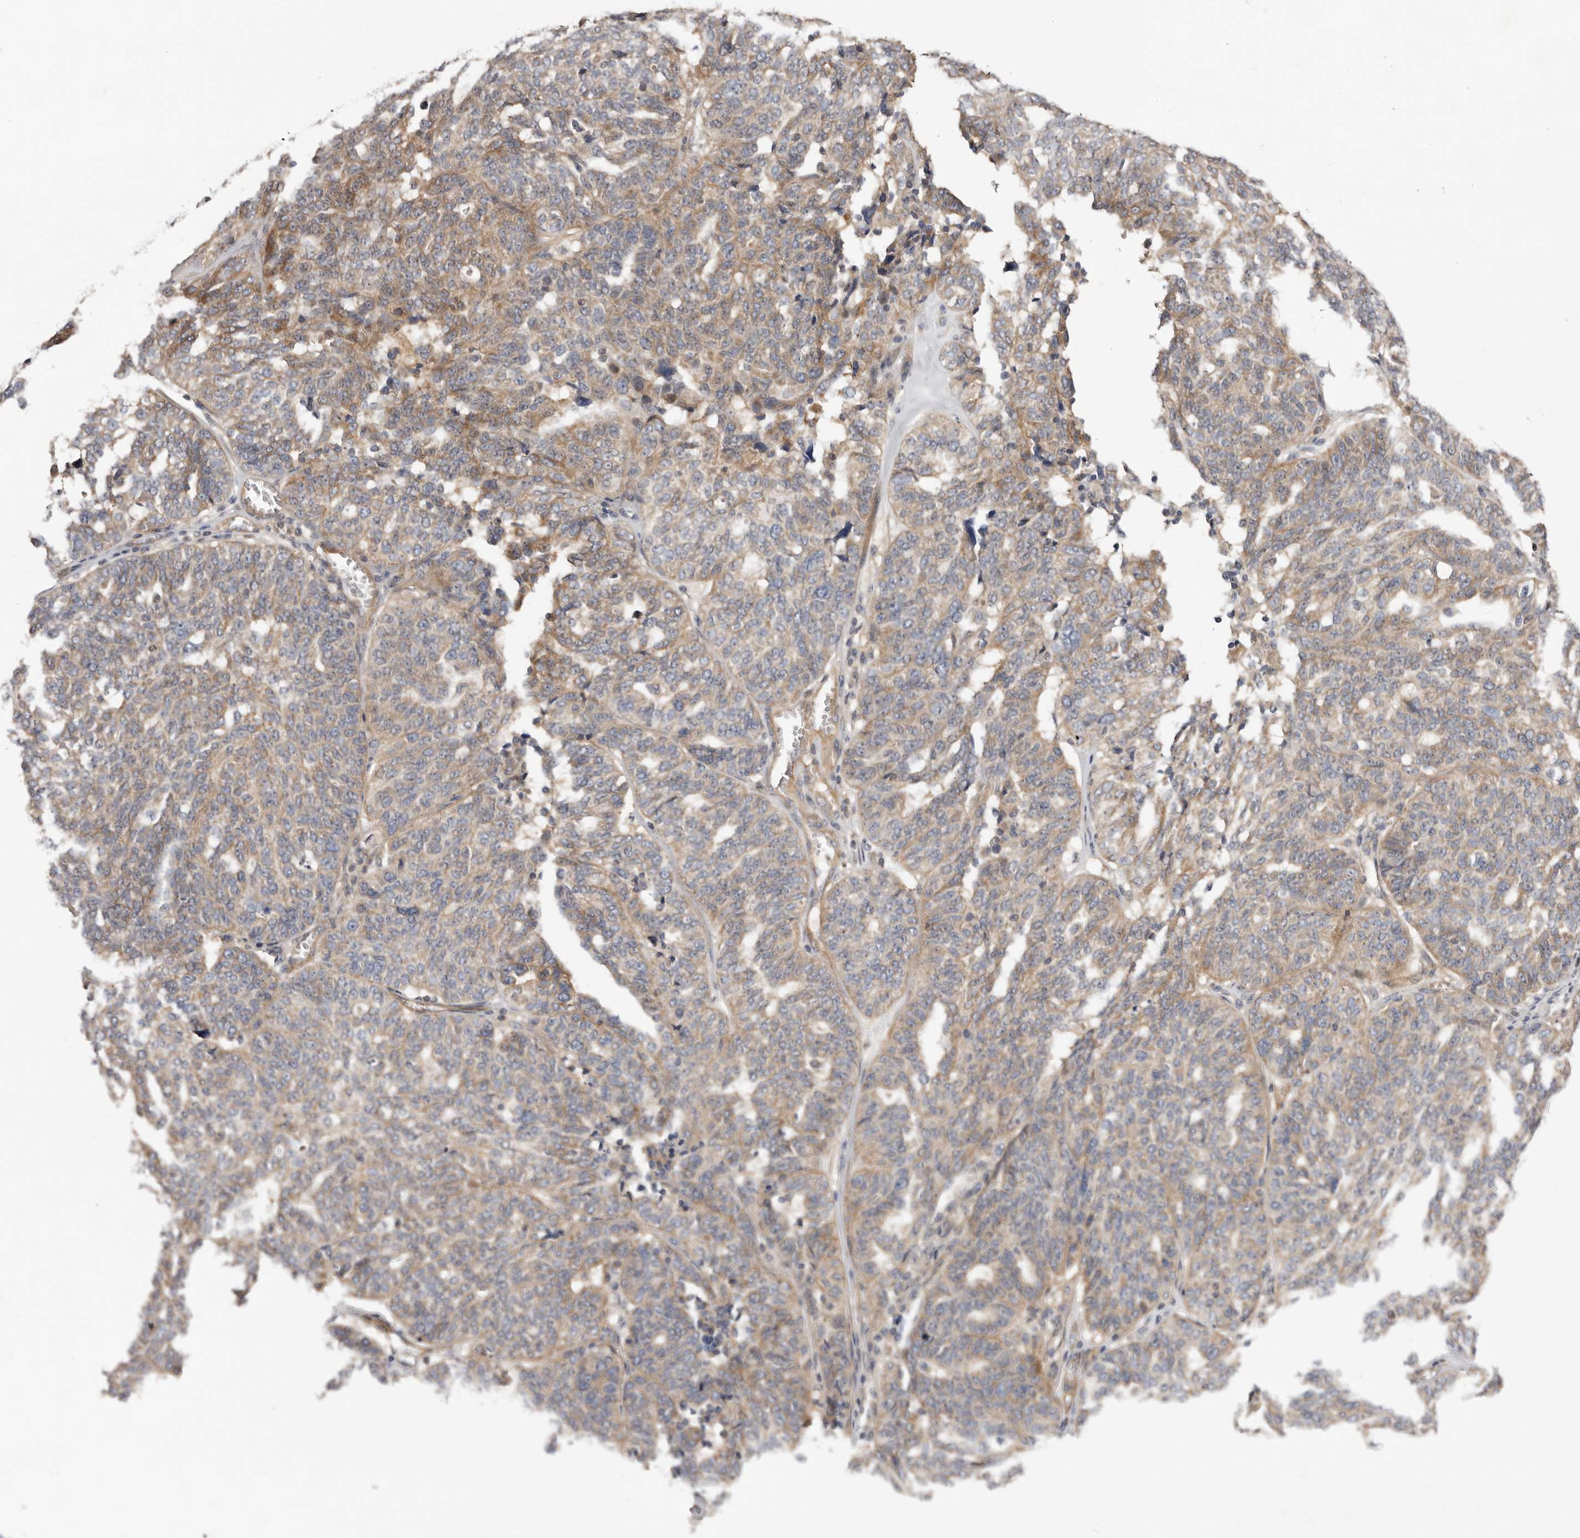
{"staining": {"intensity": "moderate", "quantity": "<25%", "location": "cytoplasmic/membranous"}, "tissue": "ovarian cancer", "cell_type": "Tumor cells", "image_type": "cancer", "snomed": [{"axis": "morphology", "description": "Cystadenocarcinoma, serous, NOS"}, {"axis": "topography", "description": "Ovary"}], "caption": "Ovarian serous cystadenocarcinoma stained with a brown dye demonstrates moderate cytoplasmic/membranous positive positivity in about <25% of tumor cells.", "gene": "PANK4", "patient": {"sex": "female", "age": 59}}